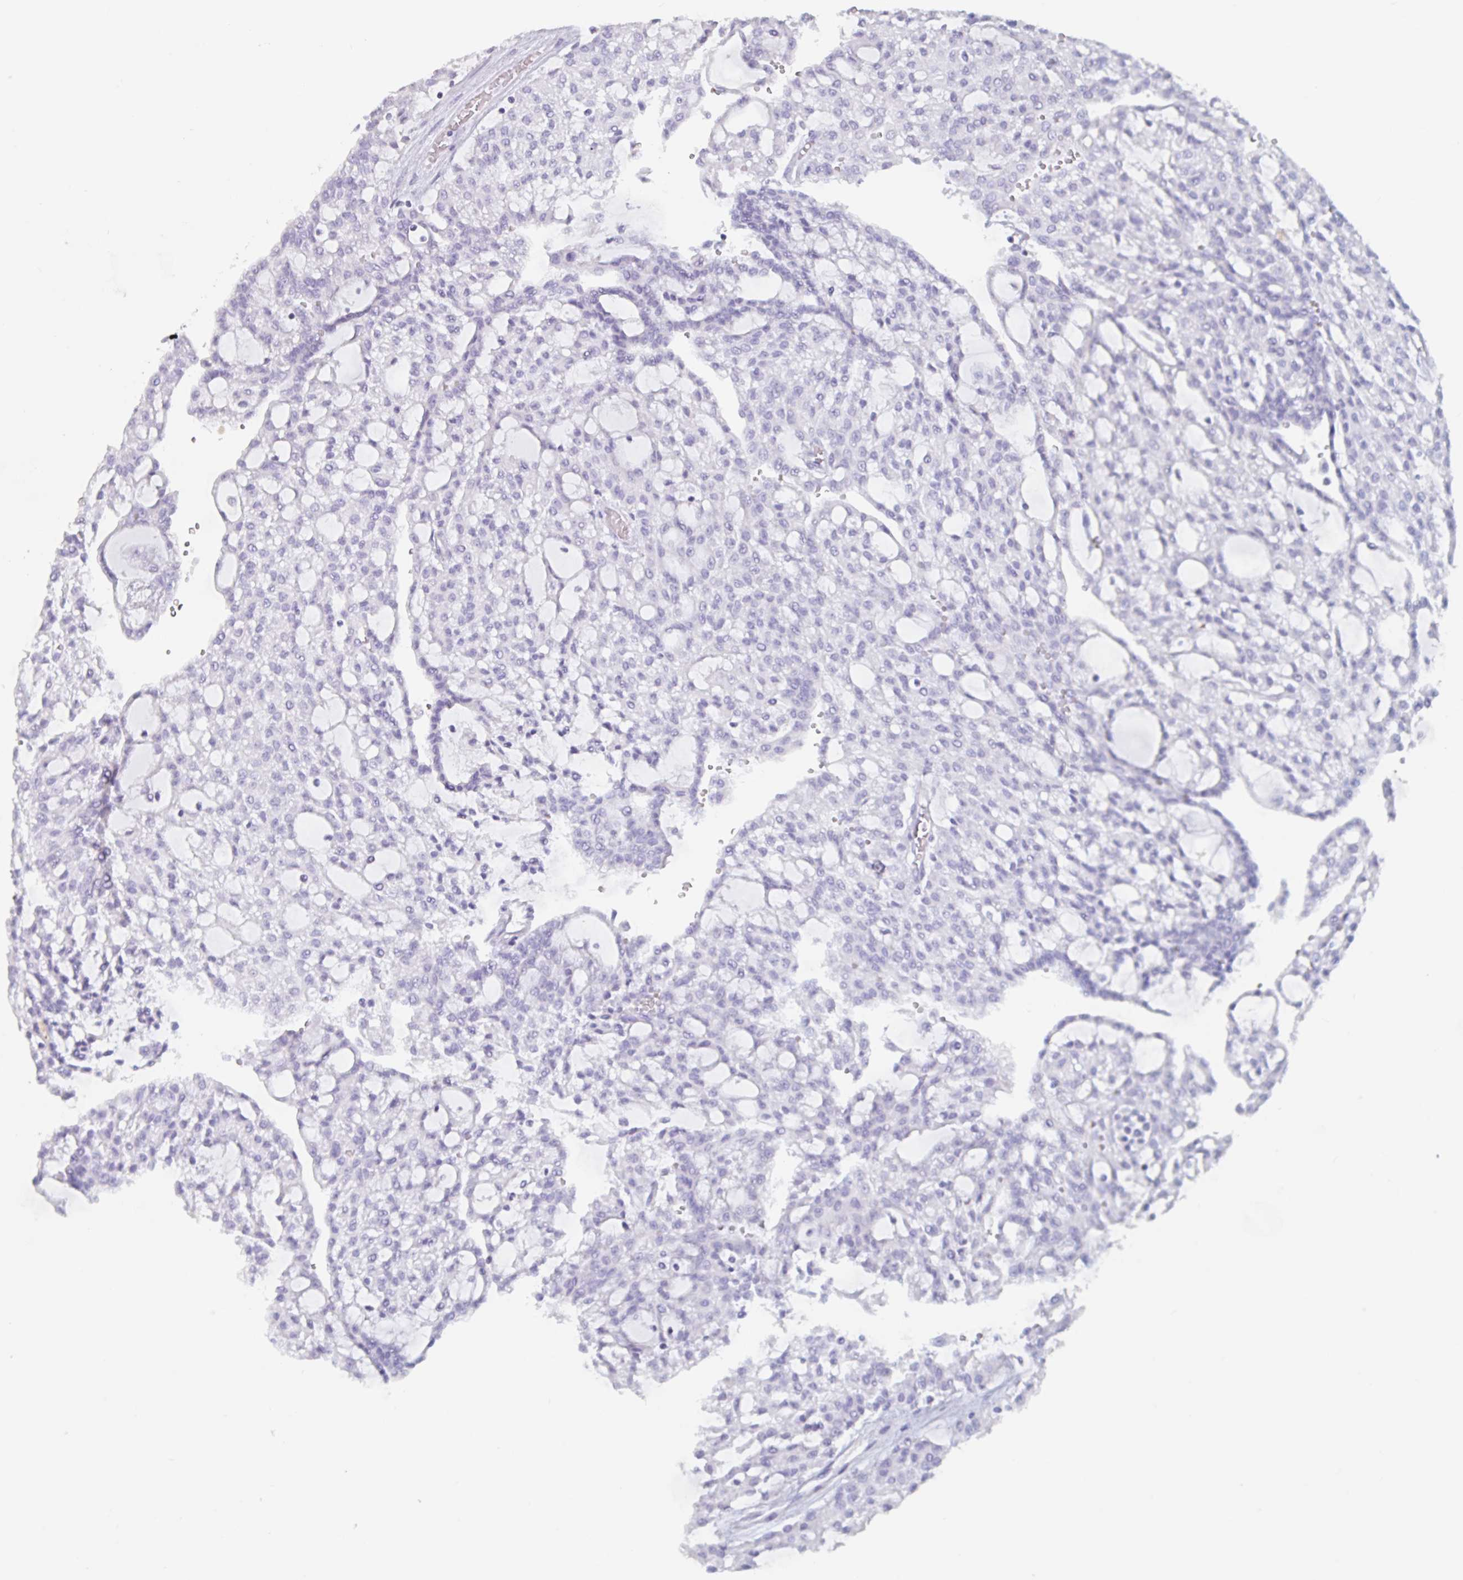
{"staining": {"intensity": "negative", "quantity": "none", "location": "none"}, "tissue": "renal cancer", "cell_type": "Tumor cells", "image_type": "cancer", "snomed": [{"axis": "morphology", "description": "Adenocarcinoma, NOS"}, {"axis": "topography", "description": "Kidney"}], "caption": "Tumor cells show no significant protein staining in adenocarcinoma (renal). The staining was performed using DAB to visualize the protein expression in brown, while the nuclei were stained in blue with hematoxylin (Magnification: 20x).", "gene": "EMC4", "patient": {"sex": "male", "age": 63}}